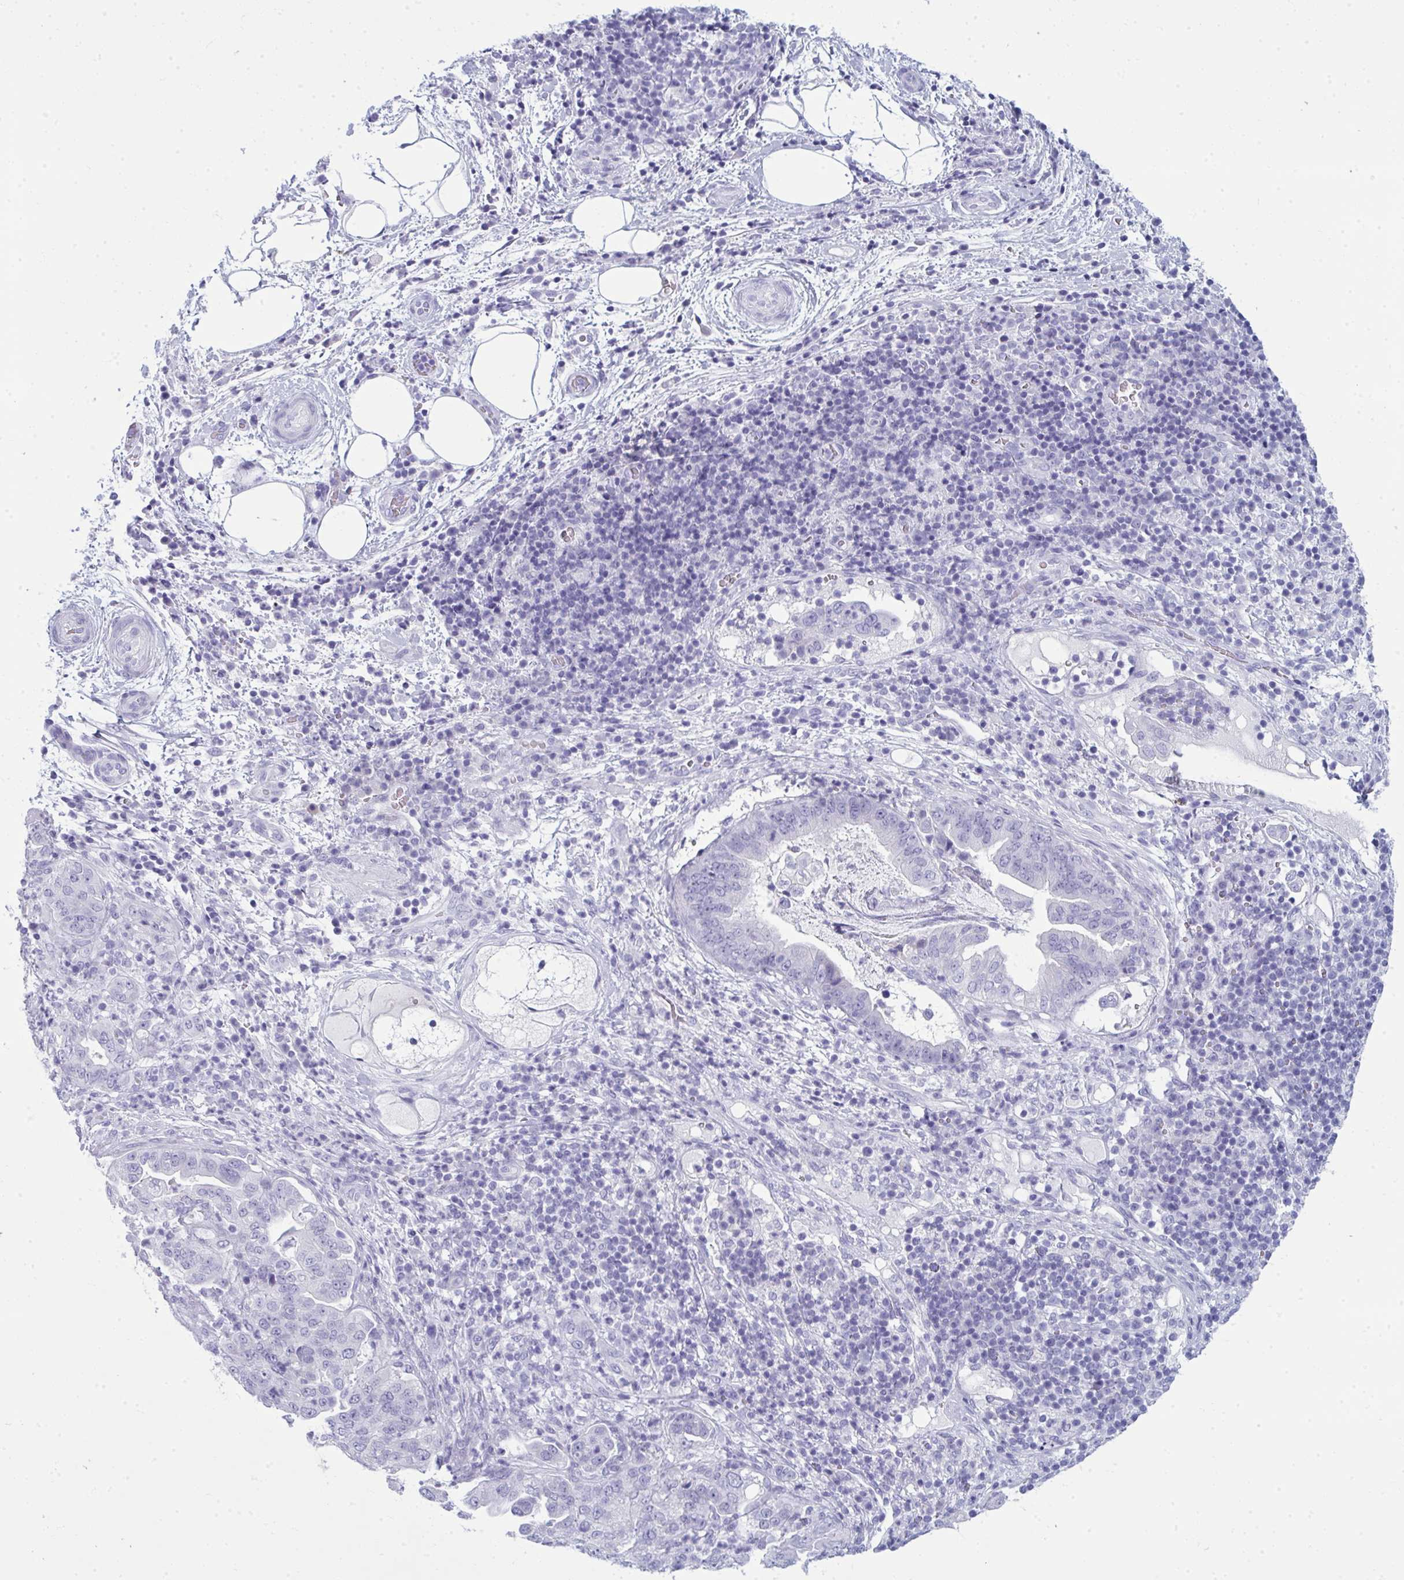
{"staining": {"intensity": "negative", "quantity": "none", "location": "none"}, "tissue": "pancreatic cancer", "cell_type": "Tumor cells", "image_type": "cancer", "snomed": [{"axis": "morphology", "description": "Normal tissue, NOS"}, {"axis": "morphology", "description": "Adenocarcinoma, NOS"}, {"axis": "topography", "description": "Lymph node"}, {"axis": "topography", "description": "Pancreas"}], "caption": "IHC image of neoplastic tissue: pancreatic adenocarcinoma stained with DAB shows no significant protein staining in tumor cells.", "gene": "QDPR", "patient": {"sex": "female", "age": 67}}